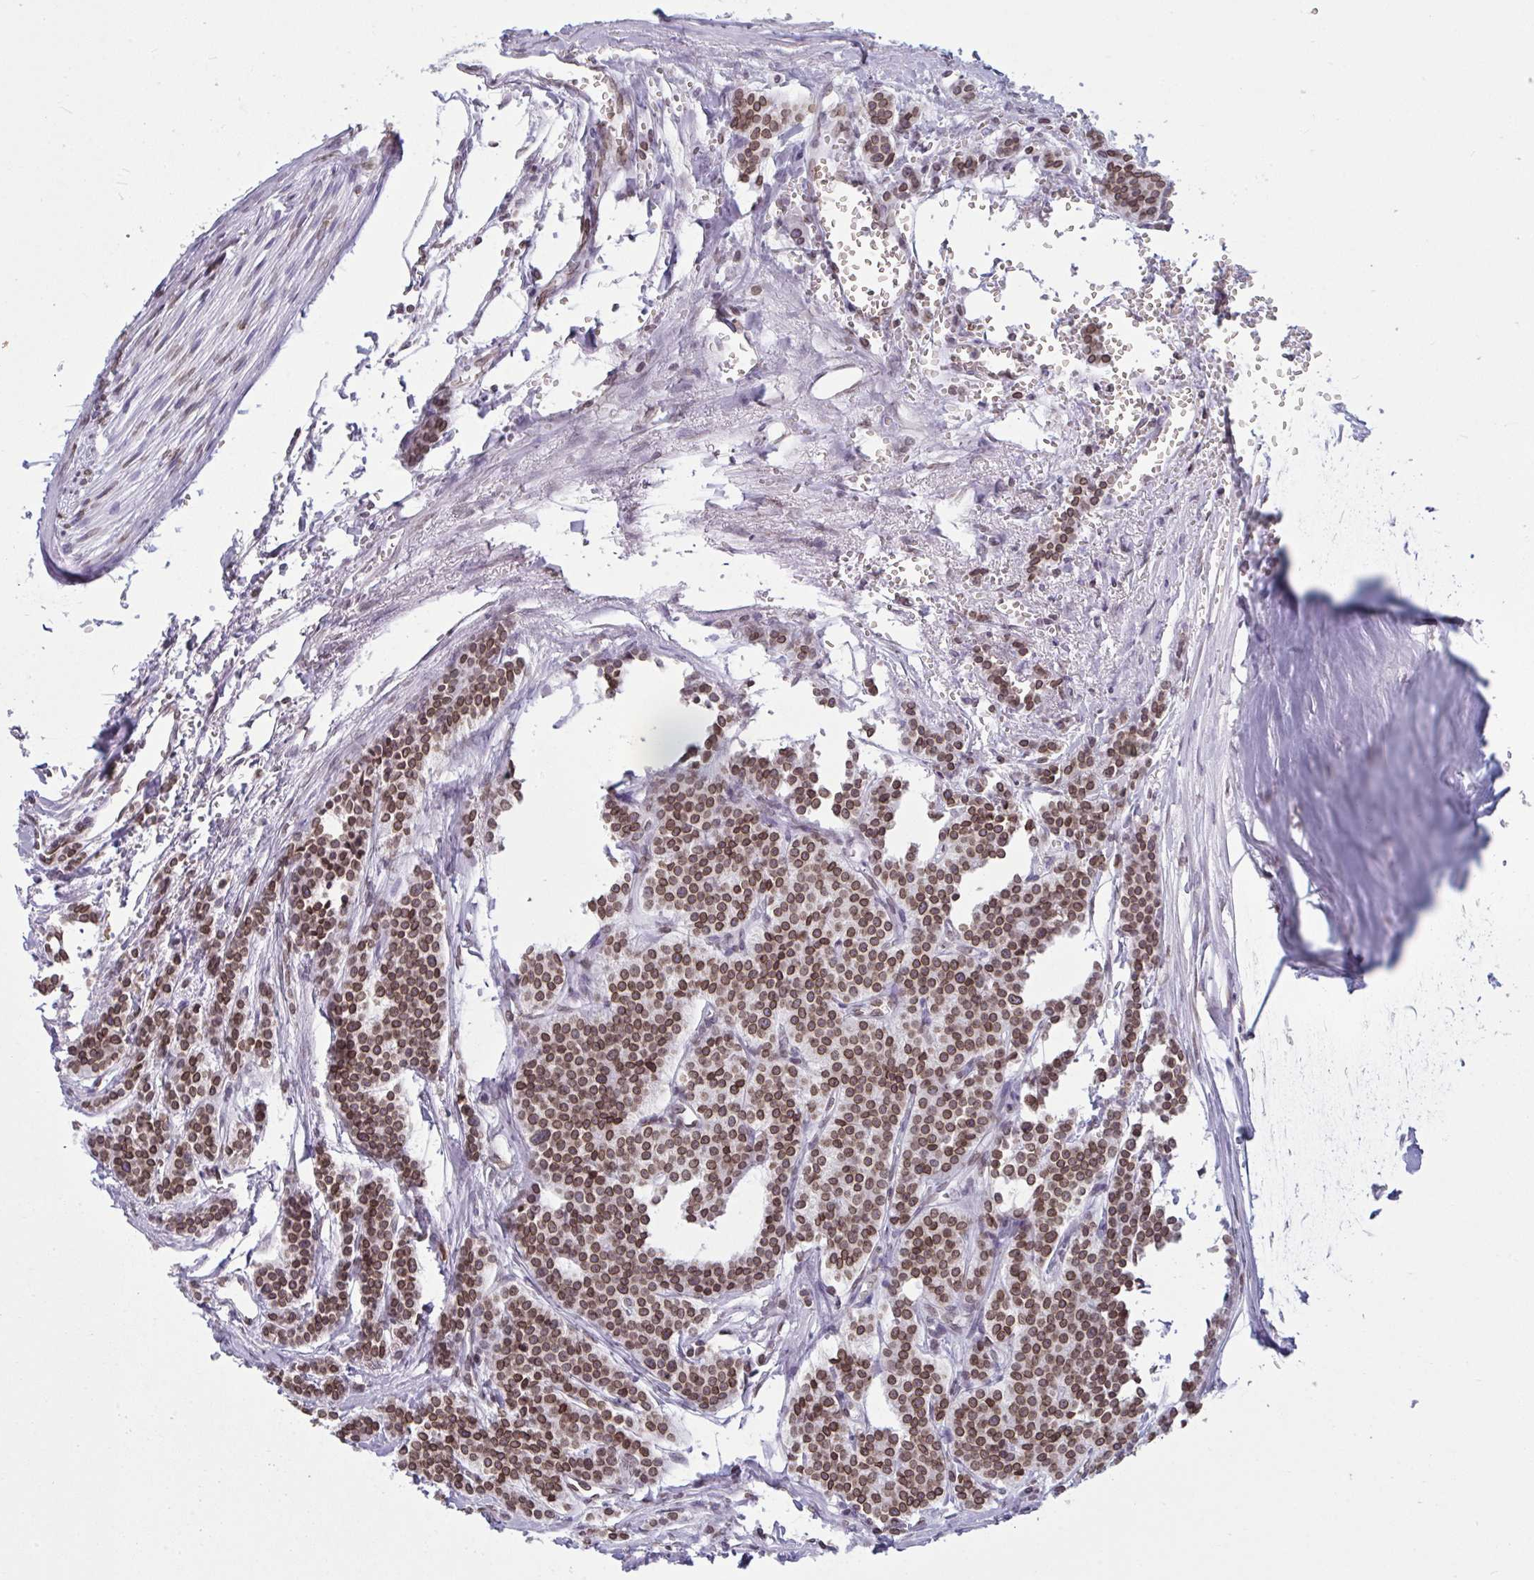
{"staining": {"intensity": "moderate", "quantity": ">75%", "location": "cytoplasmic/membranous,nuclear"}, "tissue": "carcinoid", "cell_type": "Tumor cells", "image_type": "cancer", "snomed": [{"axis": "morphology", "description": "Carcinoid, malignant, NOS"}, {"axis": "topography", "description": "Small intestine"}], "caption": "Brown immunohistochemical staining in human malignant carcinoid shows moderate cytoplasmic/membranous and nuclear expression in about >75% of tumor cells. Using DAB (3,3'-diaminobenzidine) (brown) and hematoxylin (blue) stains, captured at high magnification using brightfield microscopy.", "gene": "LMNB2", "patient": {"sex": "male", "age": 63}}